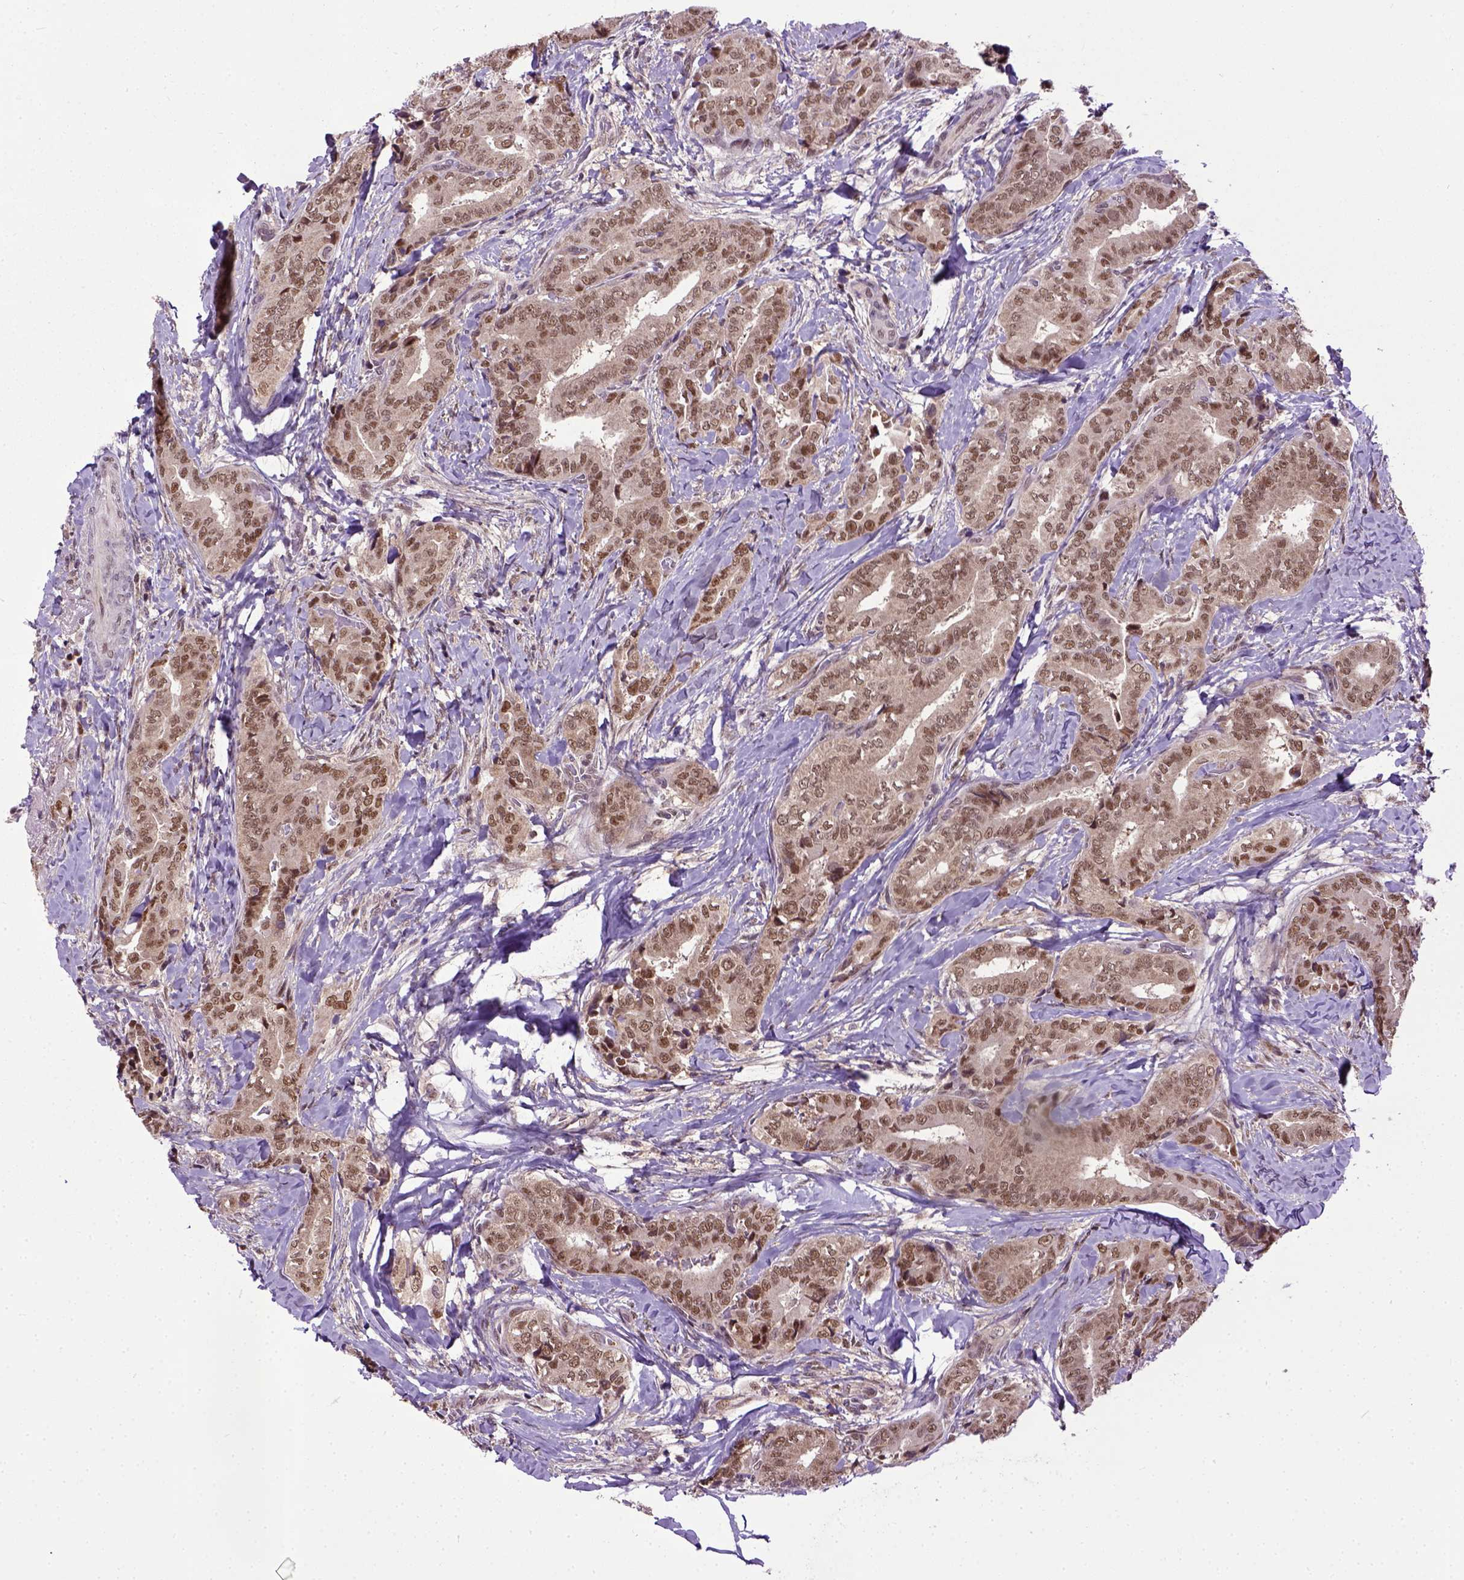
{"staining": {"intensity": "moderate", "quantity": ">75%", "location": "nuclear"}, "tissue": "thyroid cancer", "cell_type": "Tumor cells", "image_type": "cancer", "snomed": [{"axis": "morphology", "description": "Papillary adenocarcinoma, NOS"}, {"axis": "topography", "description": "Thyroid gland"}], "caption": "Papillary adenocarcinoma (thyroid) tissue displays moderate nuclear staining in about >75% of tumor cells", "gene": "UBA3", "patient": {"sex": "male", "age": 61}}